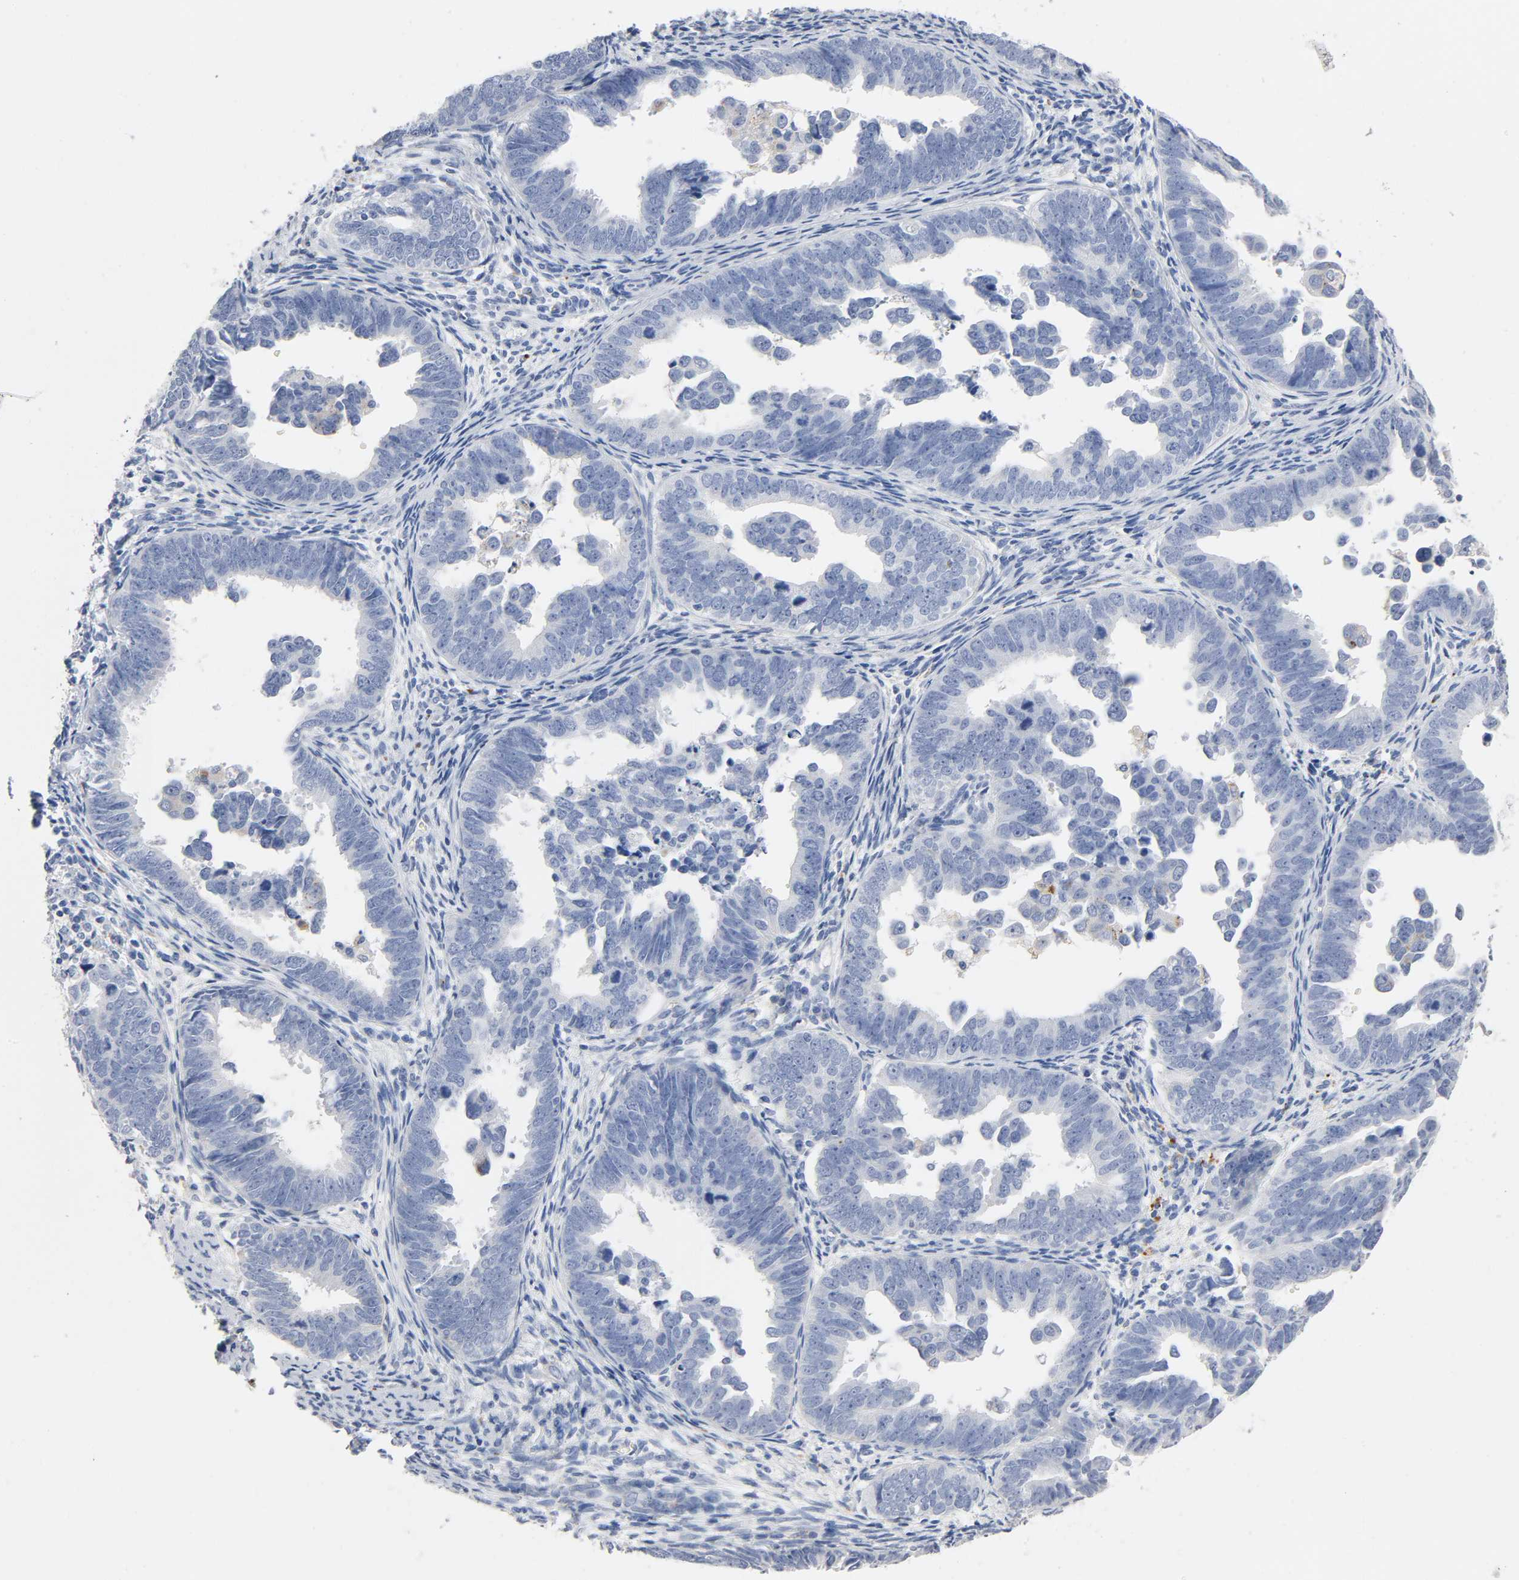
{"staining": {"intensity": "negative", "quantity": "none", "location": "none"}, "tissue": "endometrial cancer", "cell_type": "Tumor cells", "image_type": "cancer", "snomed": [{"axis": "morphology", "description": "Adenocarcinoma, NOS"}, {"axis": "topography", "description": "Endometrium"}], "caption": "A photomicrograph of adenocarcinoma (endometrial) stained for a protein displays no brown staining in tumor cells.", "gene": "PLP1", "patient": {"sex": "female", "age": 75}}